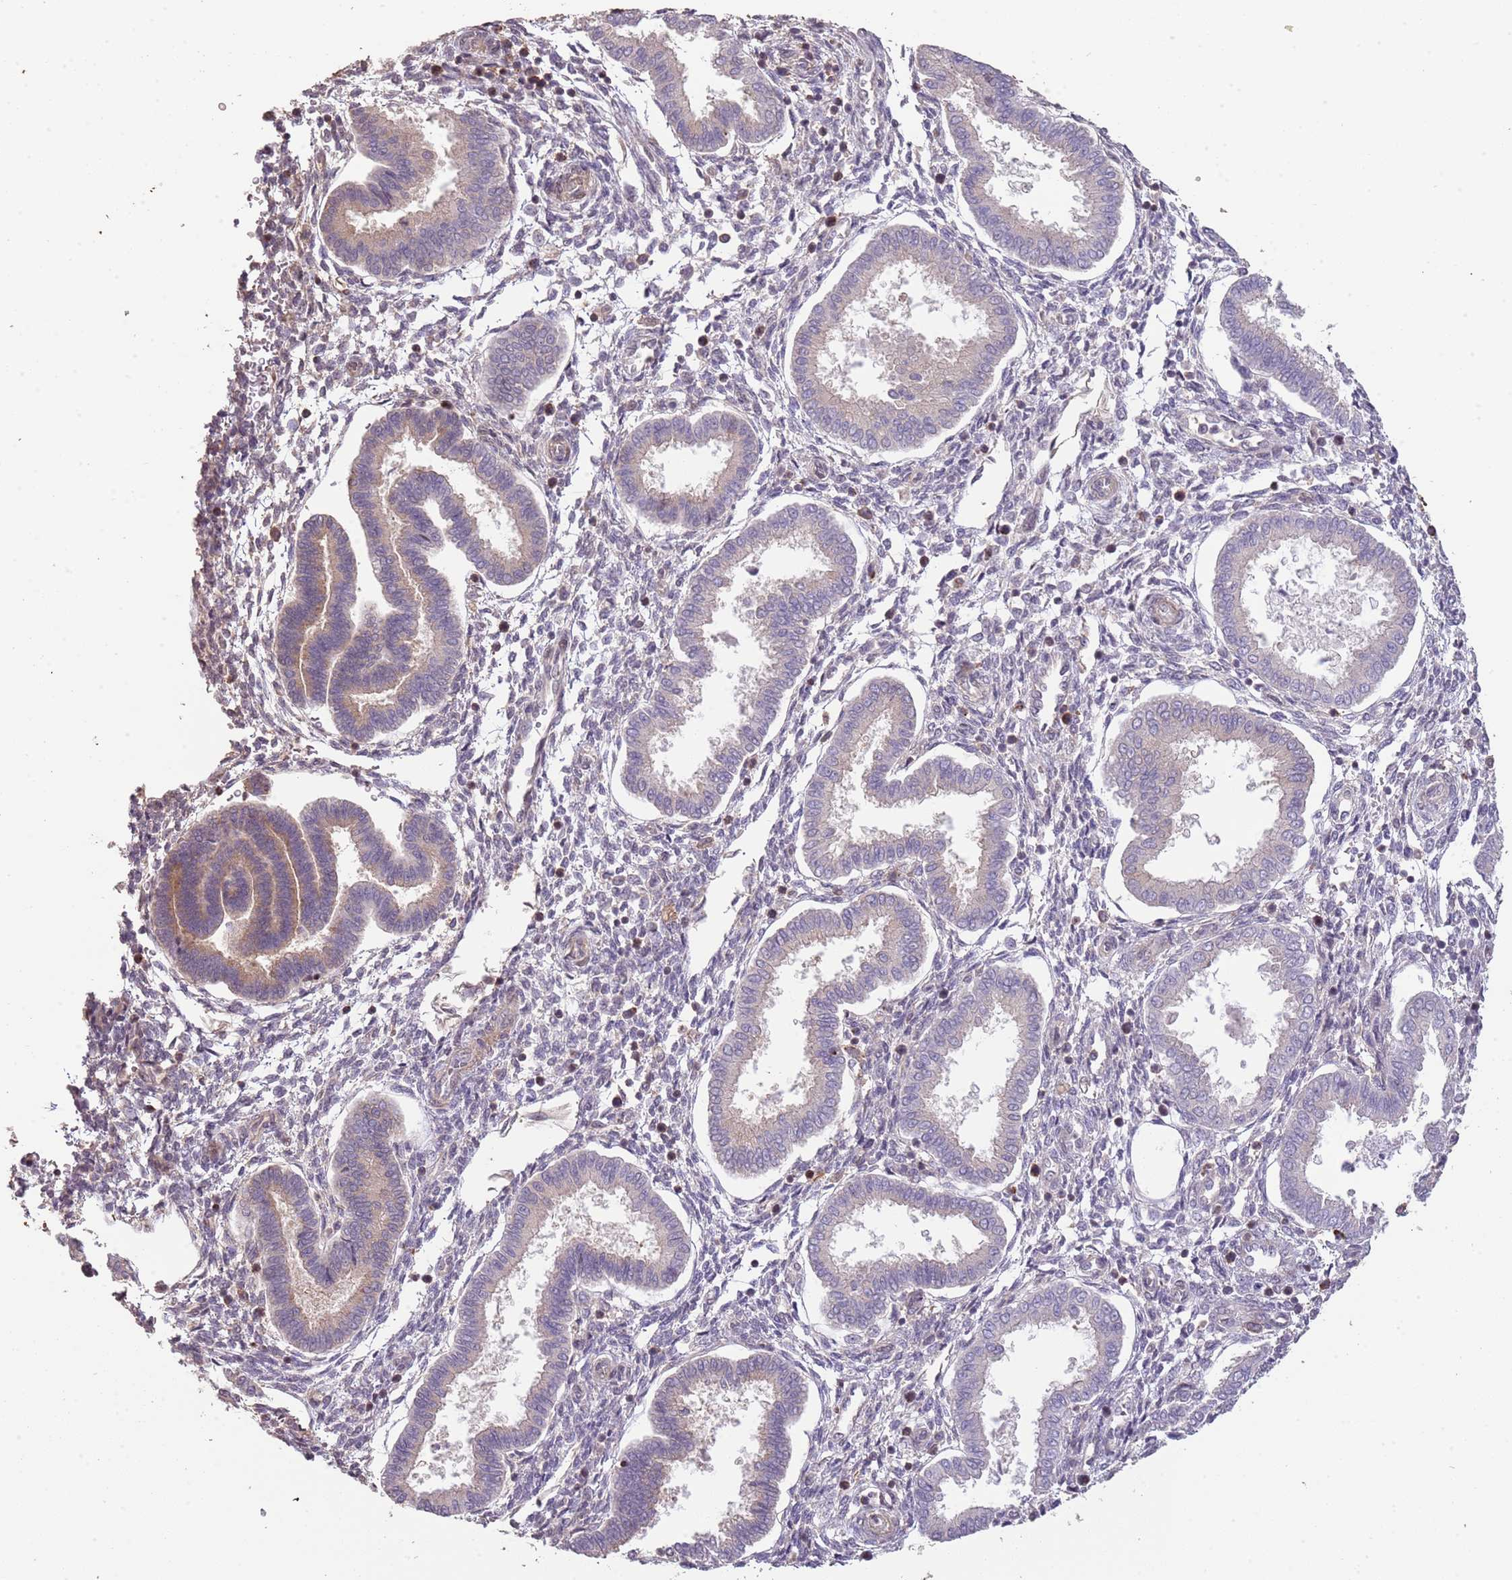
{"staining": {"intensity": "negative", "quantity": "none", "location": "none"}, "tissue": "endometrium", "cell_type": "Cells in endometrial stroma", "image_type": "normal", "snomed": [{"axis": "morphology", "description": "Normal tissue, NOS"}, {"axis": "topography", "description": "Endometrium"}], "caption": "High power microscopy micrograph of an immunohistochemistry micrograph of unremarkable endometrium, revealing no significant expression in cells in endometrial stroma.", "gene": "ADTRP", "patient": {"sex": "female", "age": 24}}